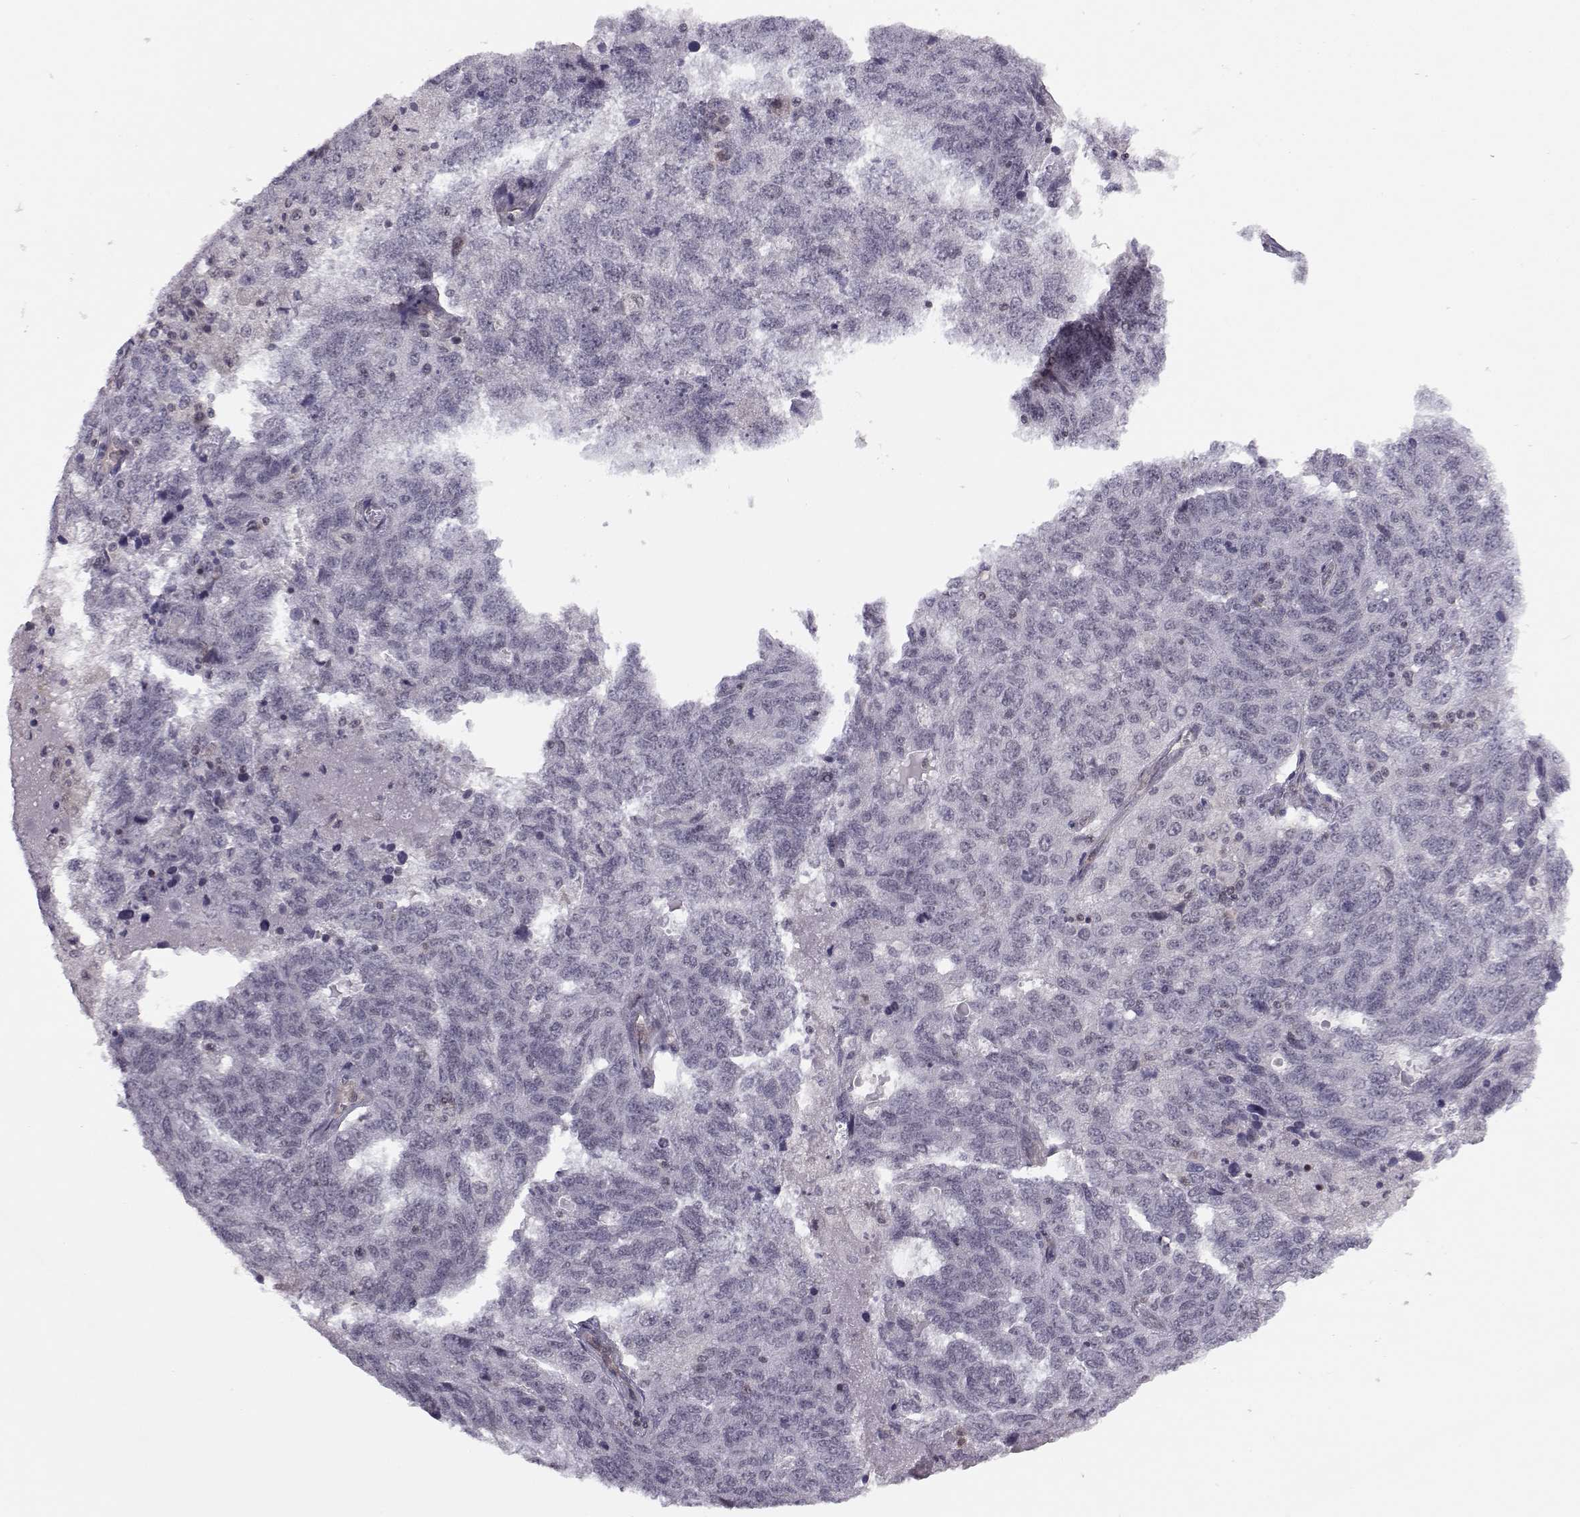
{"staining": {"intensity": "negative", "quantity": "none", "location": "none"}, "tissue": "ovarian cancer", "cell_type": "Tumor cells", "image_type": "cancer", "snomed": [{"axis": "morphology", "description": "Cystadenocarcinoma, serous, NOS"}, {"axis": "topography", "description": "Ovary"}], "caption": "High magnification brightfield microscopy of ovarian cancer (serous cystadenocarcinoma) stained with DAB (brown) and counterstained with hematoxylin (blue): tumor cells show no significant positivity. (Immunohistochemistry (ihc), brightfield microscopy, high magnification).", "gene": "KIF13B", "patient": {"sex": "female", "age": 71}}